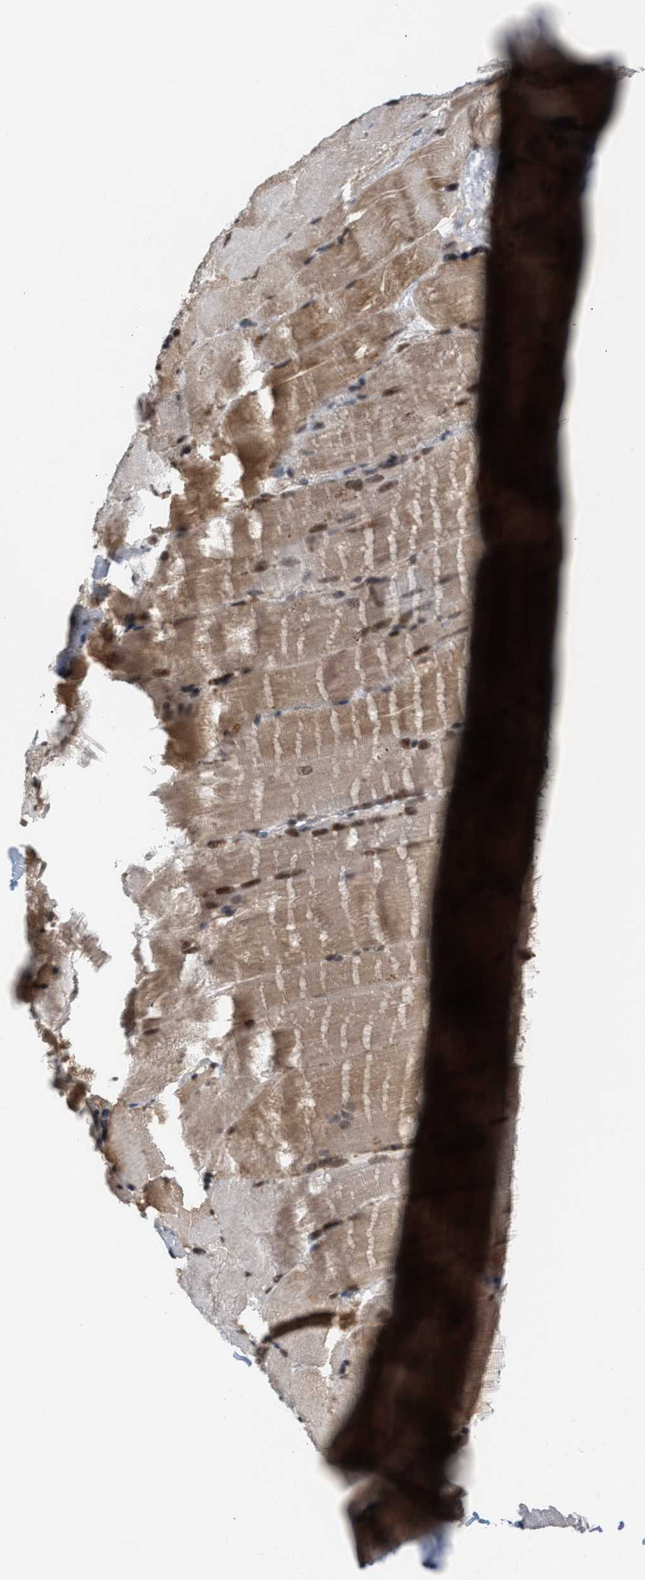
{"staining": {"intensity": "moderate", "quantity": ">75%", "location": "cytoplasmic/membranous,nuclear"}, "tissue": "skeletal muscle", "cell_type": "Myocytes", "image_type": "normal", "snomed": [{"axis": "morphology", "description": "Normal tissue, NOS"}, {"axis": "topography", "description": "Skin"}, {"axis": "topography", "description": "Skeletal muscle"}], "caption": "An IHC image of normal tissue is shown. Protein staining in brown labels moderate cytoplasmic/membranous,nuclear positivity in skeletal muscle within myocytes.", "gene": "PRPF4", "patient": {"sex": "male", "age": 83}}